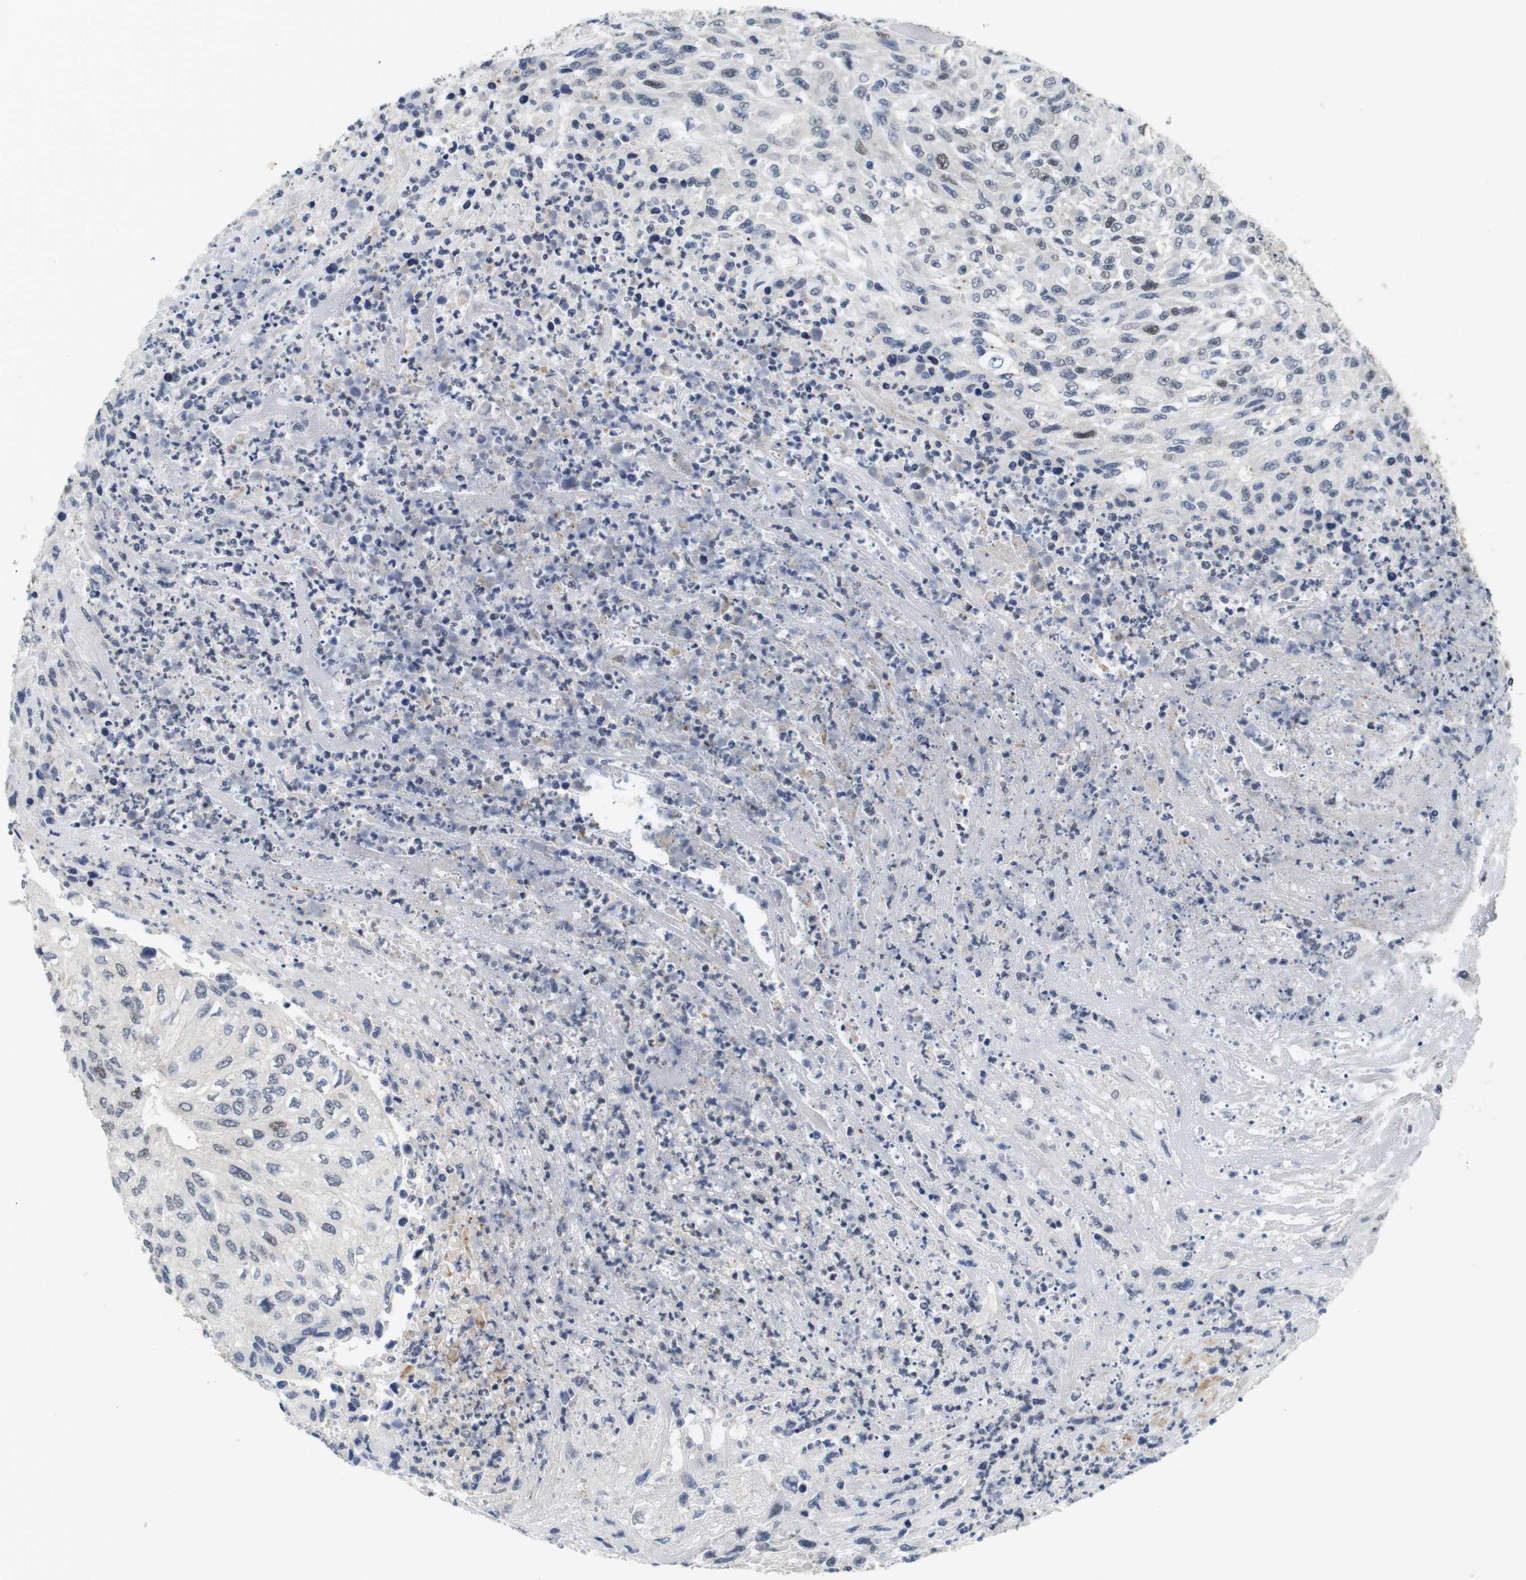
{"staining": {"intensity": "moderate", "quantity": "<25%", "location": "nuclear"}, "tissue": "urothelial cancer", "cell_type": "Tumor cells", "image_type": "cancer", "snomed": [{"axis": "morphology", "description": "Urothelial carcinoma, High grade"}, {"axis": "topography", "description": "Urinary bladder"}], "caption": "Brown immunohistochemical staining in urothelial carcinoma (high-grade) displays moderate nuclear staining in about <25% of tumor cells.", "gene": "SKP2", "patient": {"sex": "male", "age": 66}}